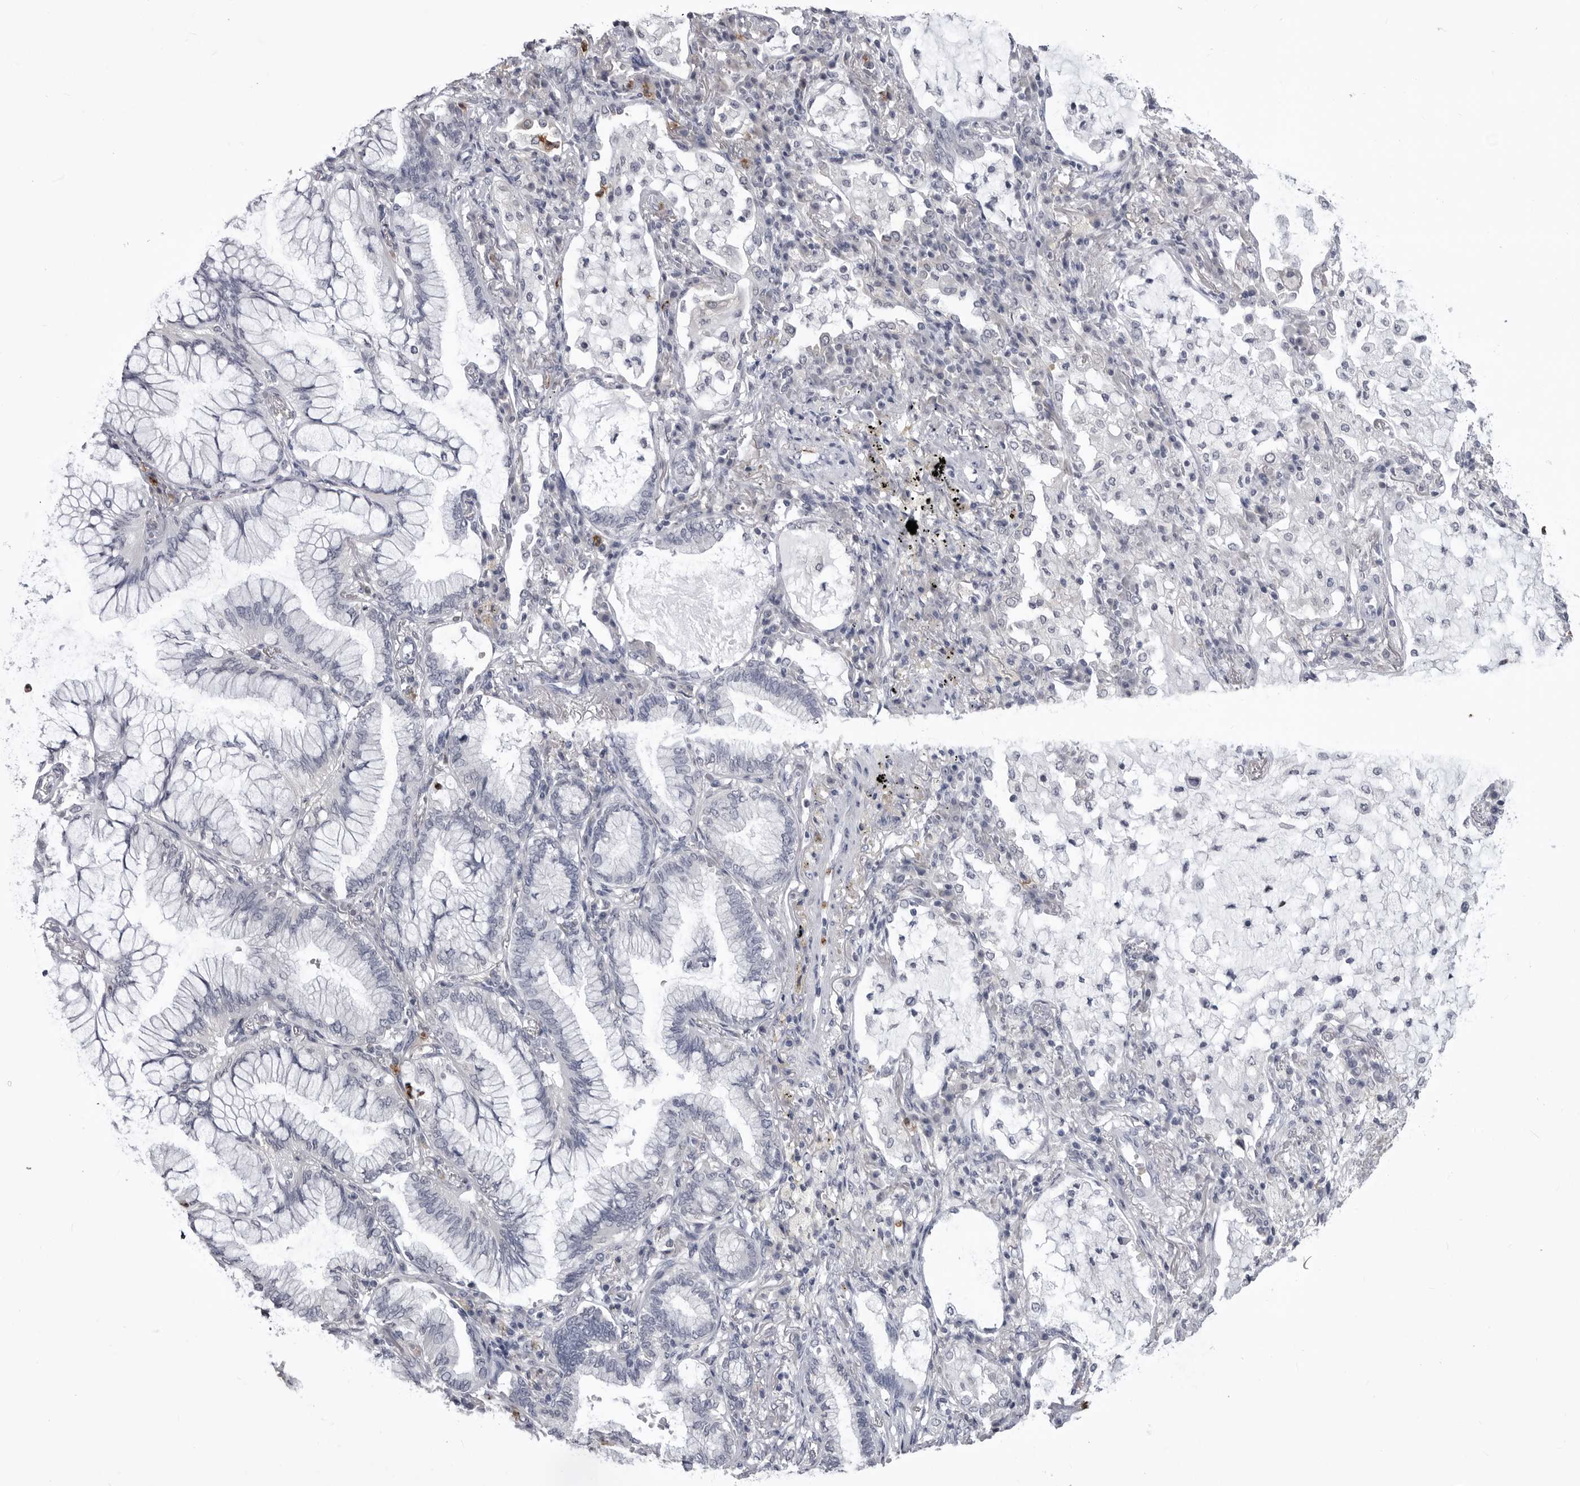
{"staining": {"intensity": "negative", "quantity": "none", "location": "none"}, "tissue": "lung cancer", "cell_type": "Tumor cells", "image_type": "cancer", "snomed": [{"axis": "morphology", "description": "Adenocarcinoma, NOS"}, {"axis": "topography", "description": "Lung"}], "caption": "Tumor cells show no significant positivity in lung adenocarcinoma.", "gene": "STAP2", "patient": {"sex": "female", "age": 70}}